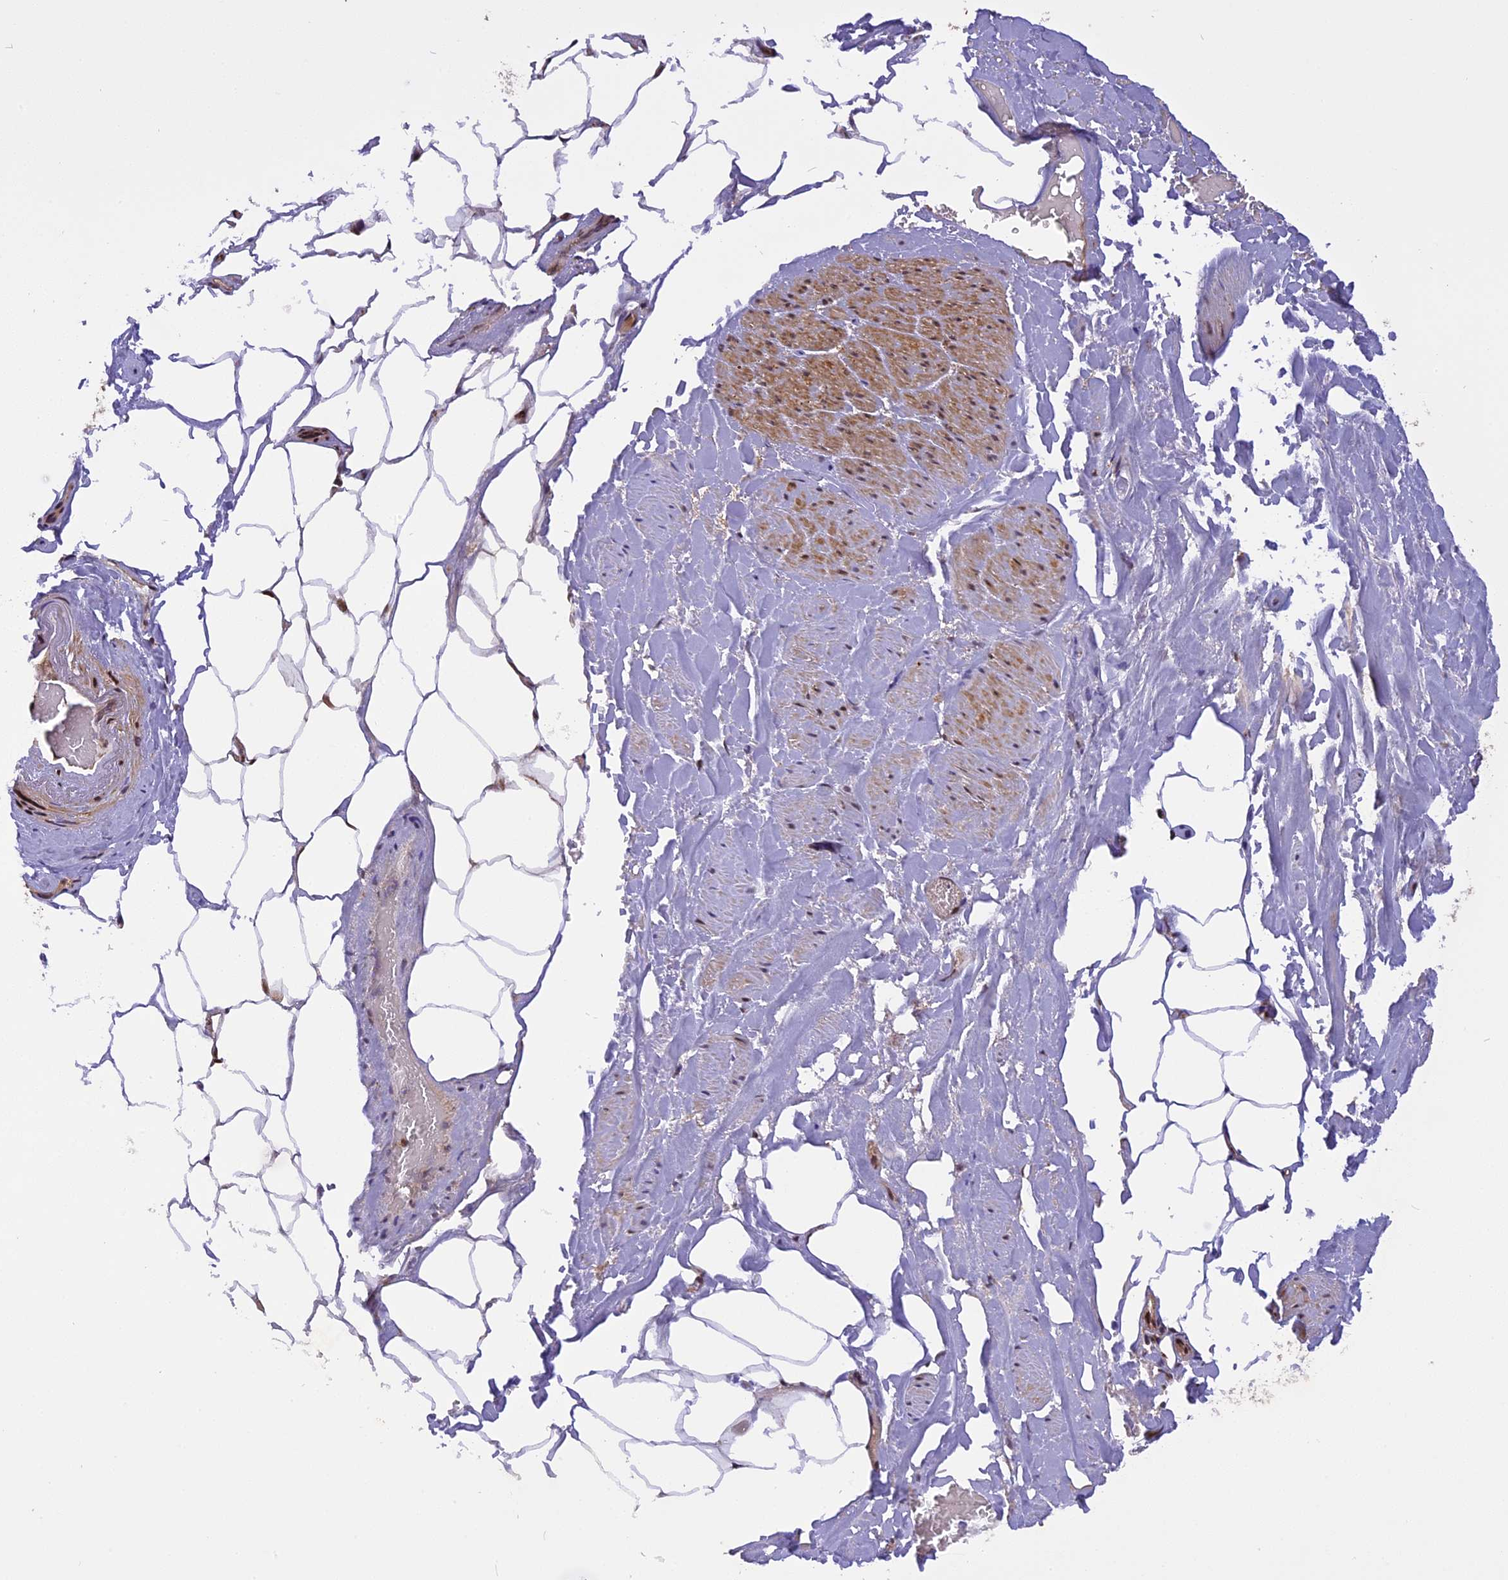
{"staining": {"intensity": "negative", "quantity": "none", "location": "none"}, "tissue": "adipose tissue", "cell_type": "Adipocytes", "image_type": "normal", "snomed": [{"axis": "morphology", "description": "Normal tissue, NOS"}, {"axis": "morphology", "description": "Adenocarcinoma, Low grade"}, {"axis": "topography", "description": "Prostate"}, {"axis": "topography", "description": "Peripheral nerve tissue"}], "caption": "Adipocytes show no significant staining in normal adipose tissue.", "gene": "MICALL1", "patient": {"sex": "male", "age": 63}}